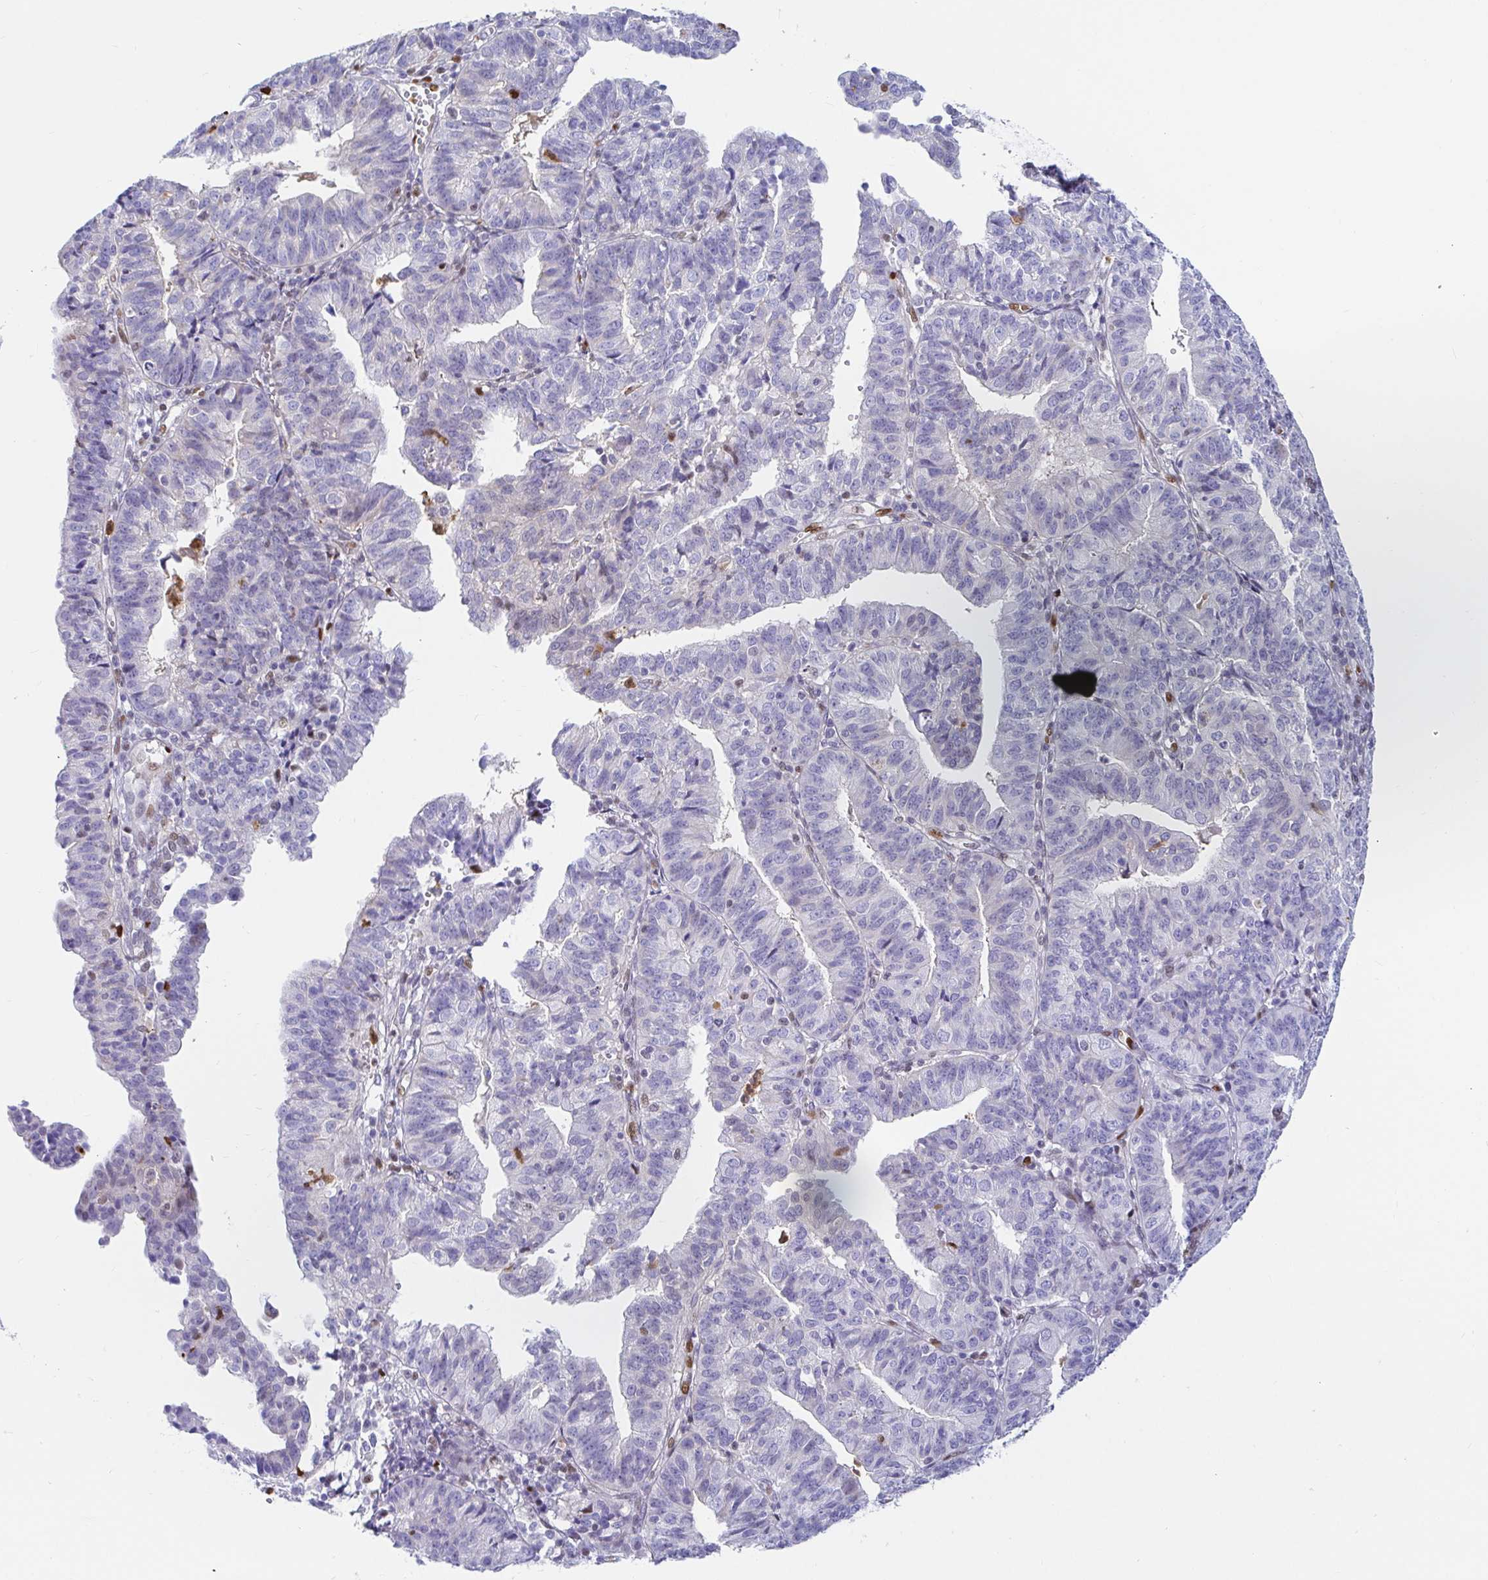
{"staining": {"intensity": "negative", "quantity": "none", "location": "none"}, "tissue": "endometrial cancer", "cell_type": "Tumor cells", "image_type": "cancer", "snomed": [{"axis": "morphology", "description": "Adenocarcinoma, NOS"}, {"axis": "topography", "description": "Endometrium"}], "caption": "A photomicrograph of human endometrial adenocarcinoma is negative for staining in tumor cells.", "gene": "HINFP", "patient": {"sex": "female", "age": 56}}